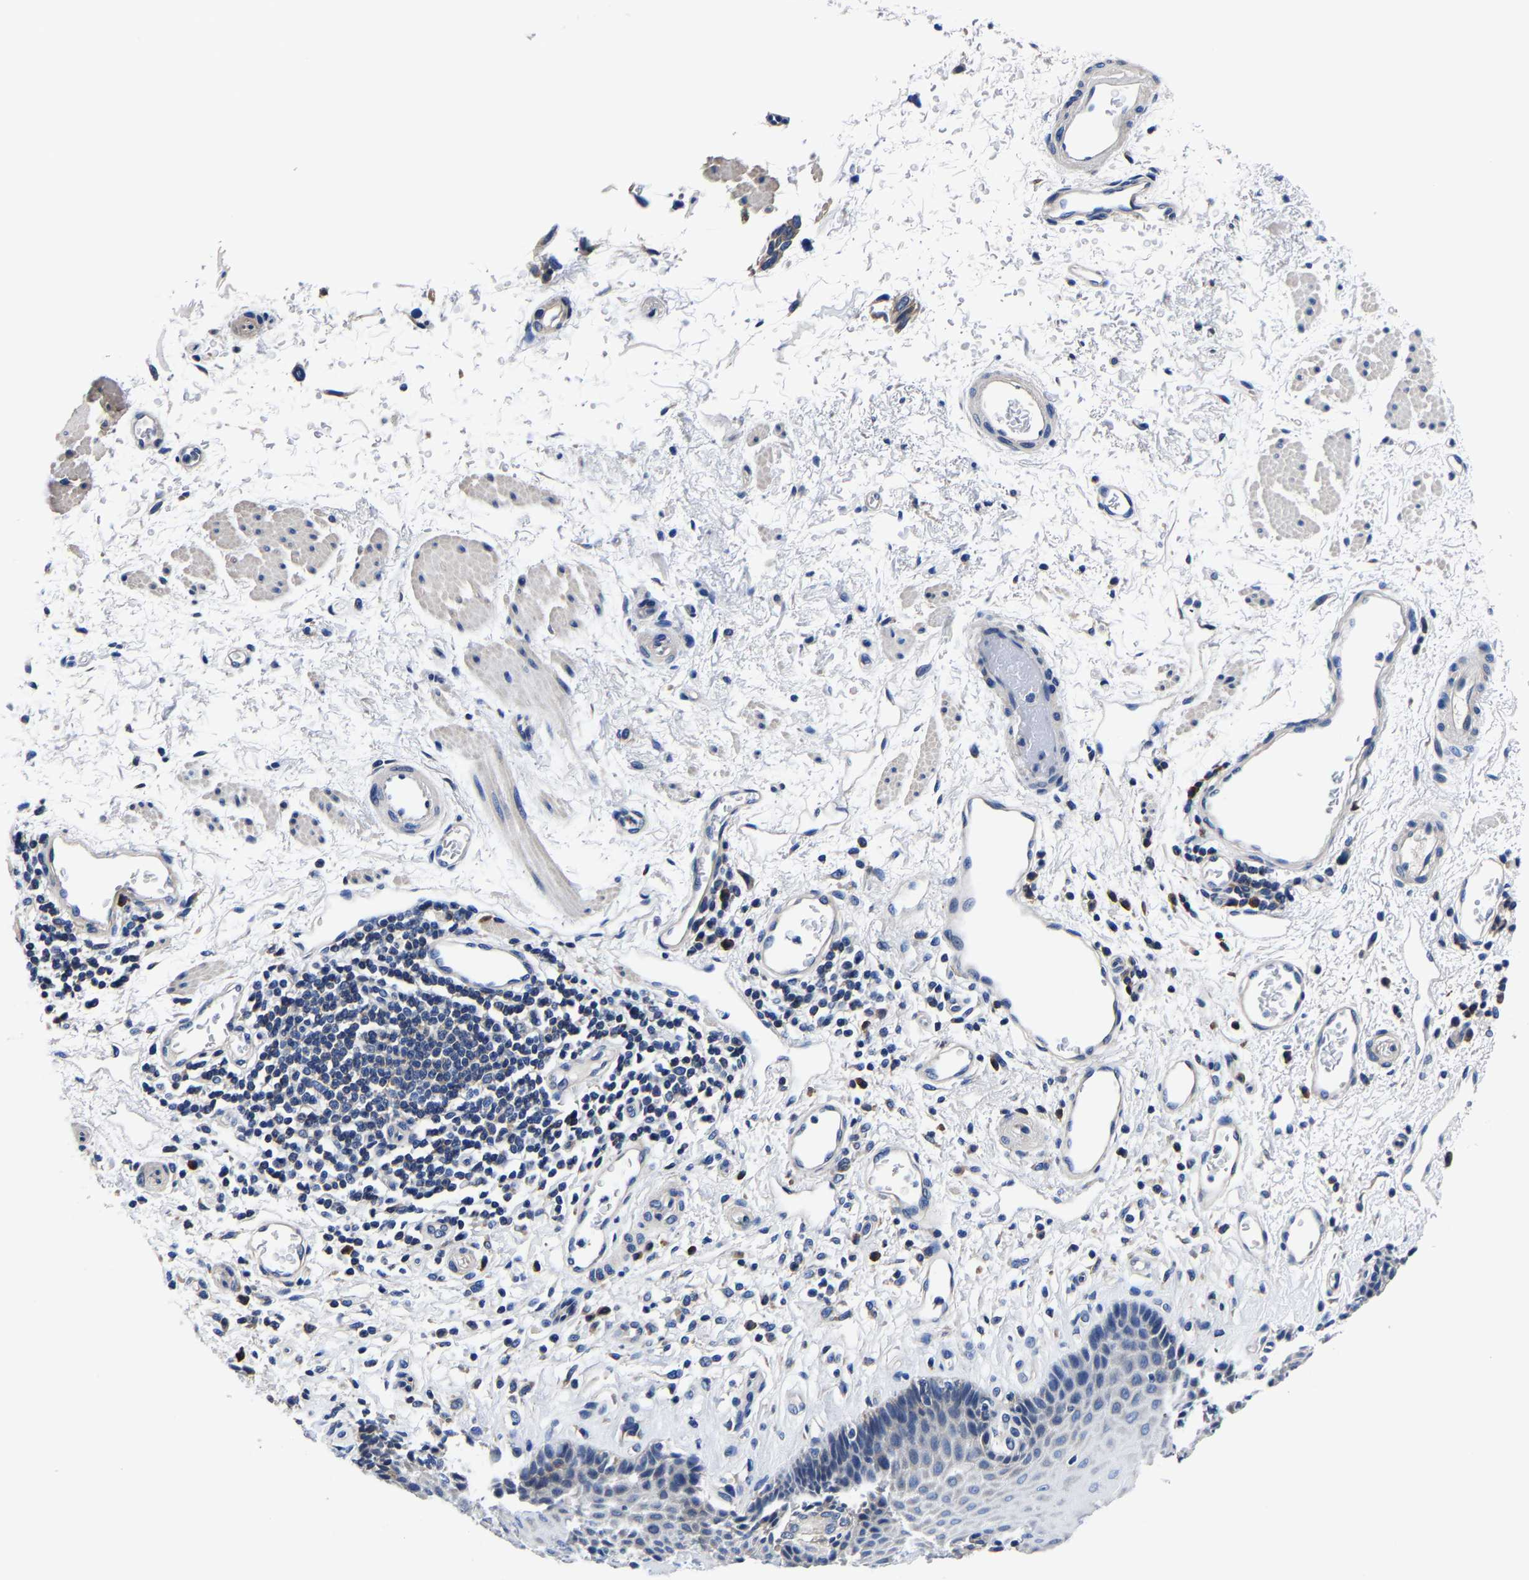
{"staining": {"intensity": "negative", "quantity": "none", "location": "none"}, "tissue": "esophagus", "cell_type": "Squamous epithelial cells", "image_type": "normal", "snomed": [{"axis": "morphology", "description": "Normal tissue, NOS"}, {"axis": "topography", "description": "Esophagus"}], "caption": "IHC photomicrograph of normal esophagus: esophagus stained with DAB reveals no significant protein positivity in squamous epithelial cells.", "gene": "SRPK2", "patient": {"sex": "male", "age": 54}}